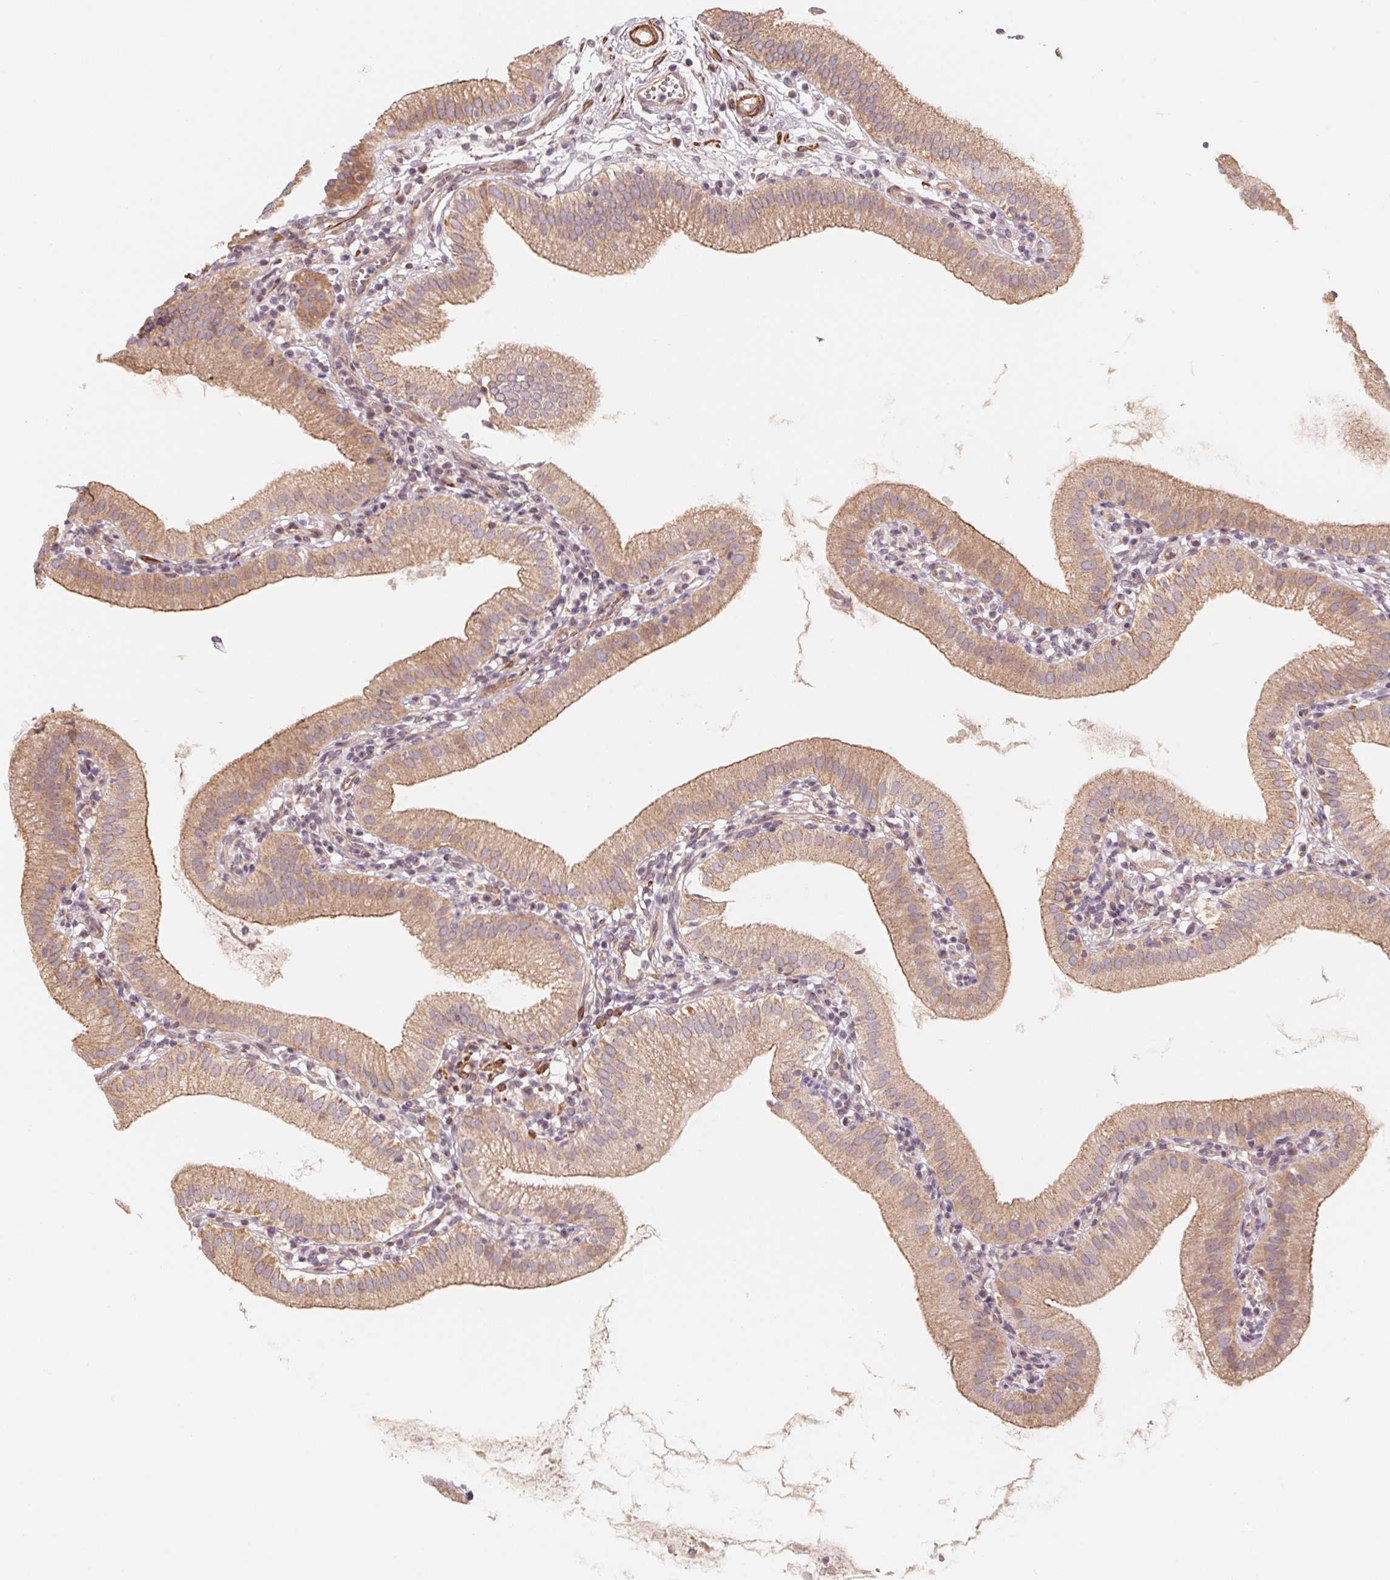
{"staining": {"intensity": "moderate", "quantity": ">75%", "location": "cytoplasmic/membranous"}, "tissue": "gallbladder", "cell_type": "Glandular cells", "image_type": "normal", "snomed": [{"axis": "morphology", "description": "Normal tissue, NOS"}, {"axis": "topography", "description": "Gallbladder"}], "caption": "Protein analysis of unremarkable gallbladder reveals moderate cytoplasmic/membranous staining in about >75% of glandular cells. (Brightfield microscopy of DAB IHC at high magnification).", "gene": "CCDC112", "patient": {"sex": "female", "age": 65}}